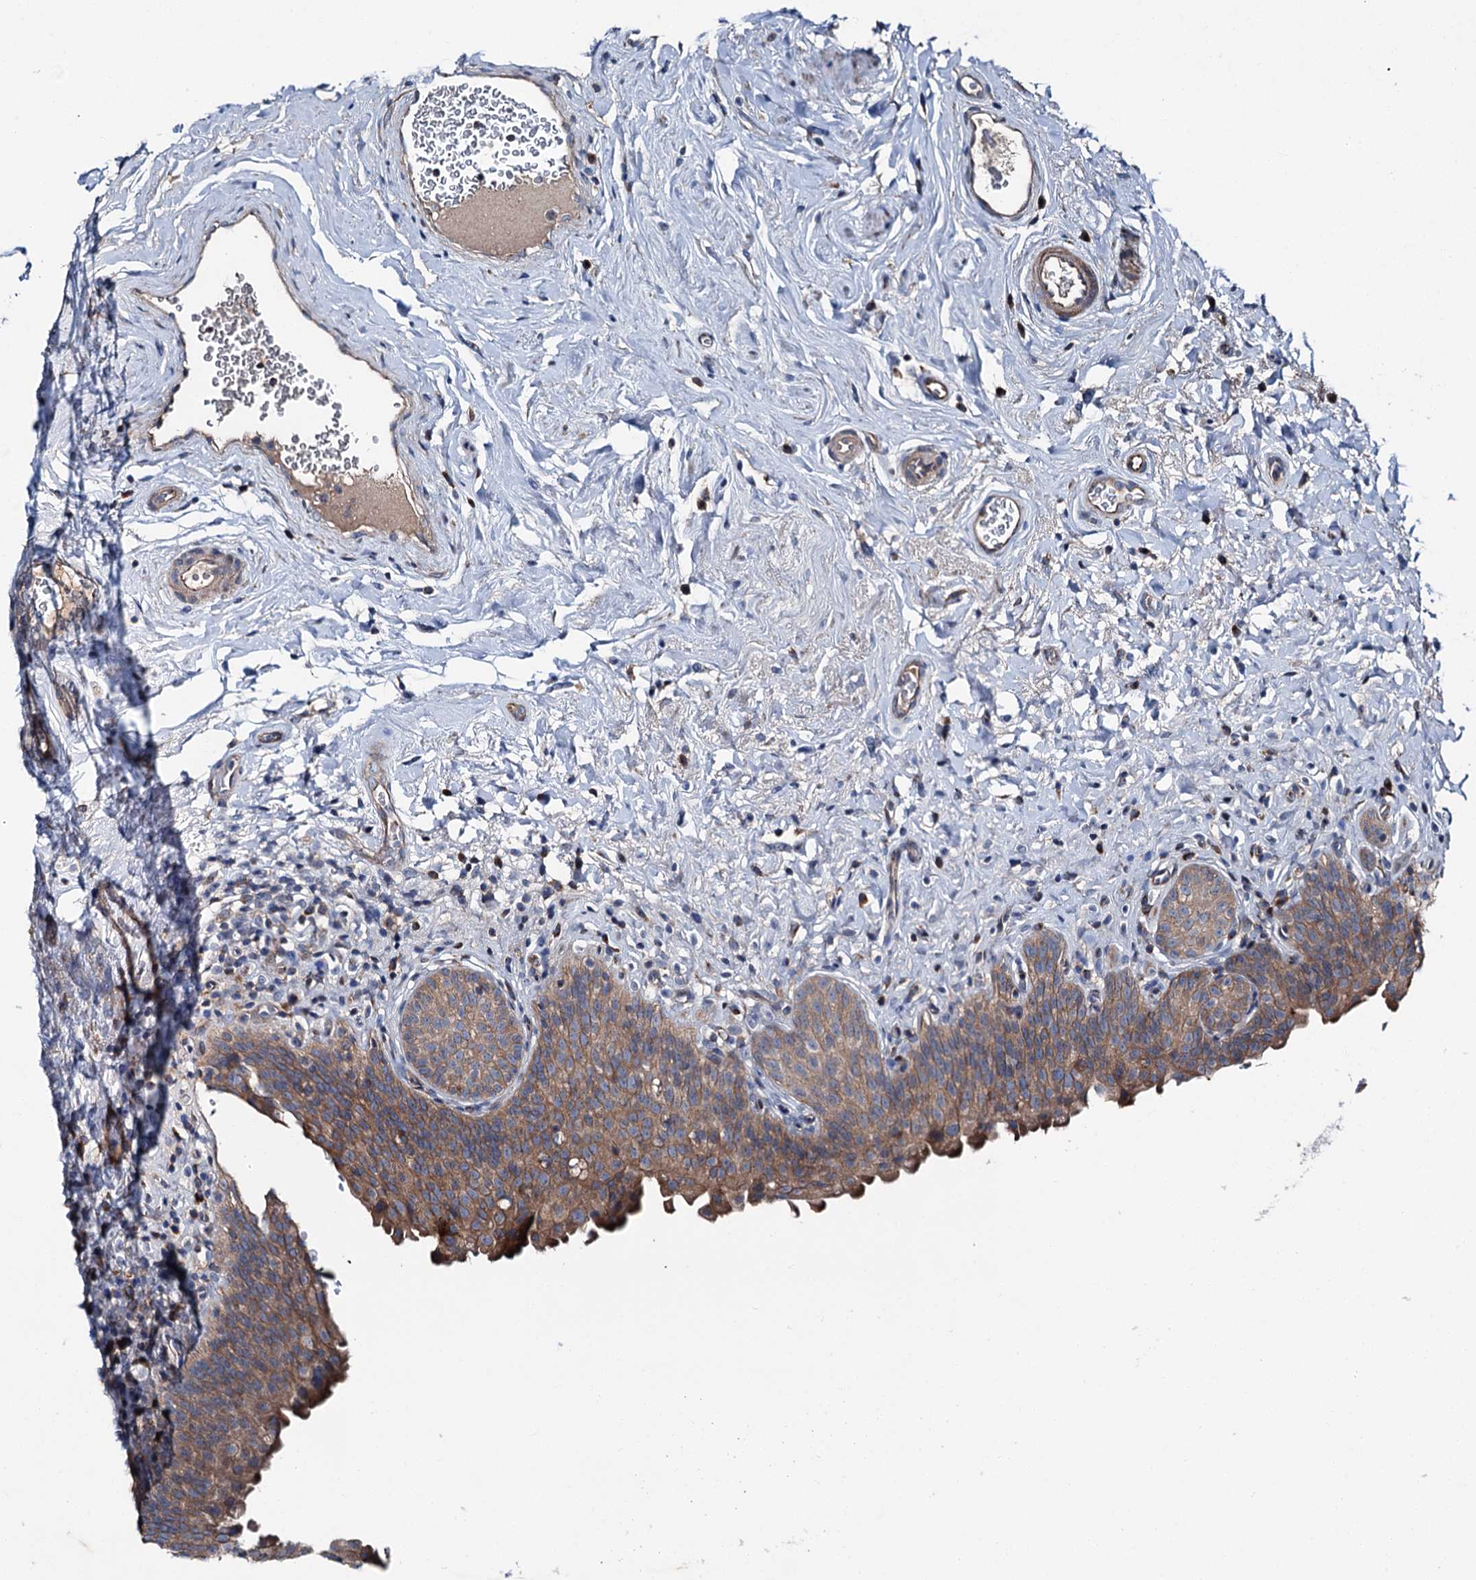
{"staining": {"intensity": "moderate", "quantity": ">75%", "location": "cytoplasmic/membranous"}, "tissue": "urinary bladder", "cell_type": "Urothelial cells", "image_type": "normal", "snomed": [{"axis": "morphology", "description": "Normal tissue, NOS"}, {"axis": "topography", "description": "Urinary bladder"}], "caption": "A micrograph of urinary bladder stained for a protein shows moderate cytoplasmic/membranous brown staining in urothelial cells. Using DAB (3,3'-diaminobenzidine) (brown) and hematoxylin (blue) stains, captured at high magnification using brightfield microscopy.", "gene": "SLC22A25", "patient": {"sex": "male", "age": 83}}